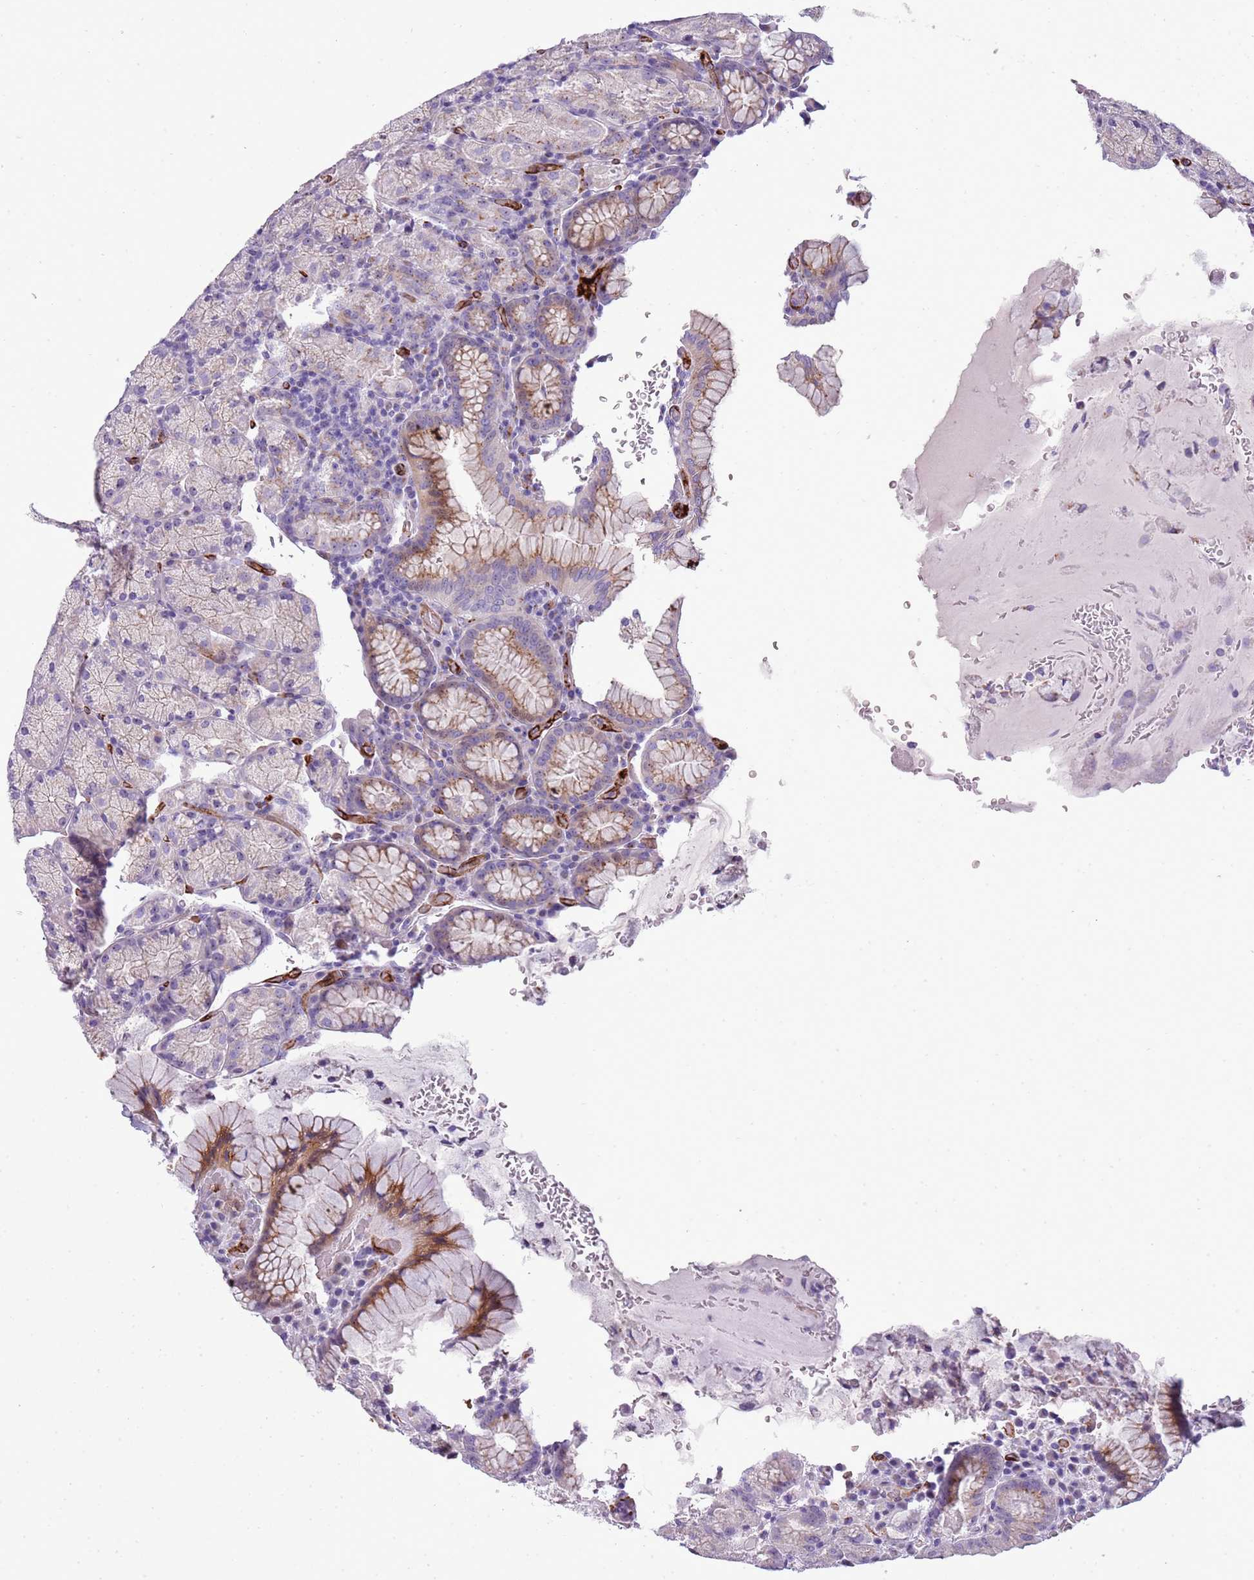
{"staining": {"intensity": "moderate", "quantity": "<25%", "location": "cytoplasmic/membranous"}, "tissue": "stomach", "cell_type": "Glandular cells", "image_type": "normal", "snomed": [{"axis": "morphology", "description": "Normal tissue, NOS"}, {"axis": "topography", "description": "Stomach, upper"}, {"axis": "topography", "description": "Stomach, lower"}], "caption": "This photomicrograph reveals immunohistochemistry (IHC) staining of unremarkable human stomach, with low moderate cytoplasmic/membranous expression in about <25% of glandular cells.", "gene": "NBPF4", "patient": {"sex": "male", "age": 80}}